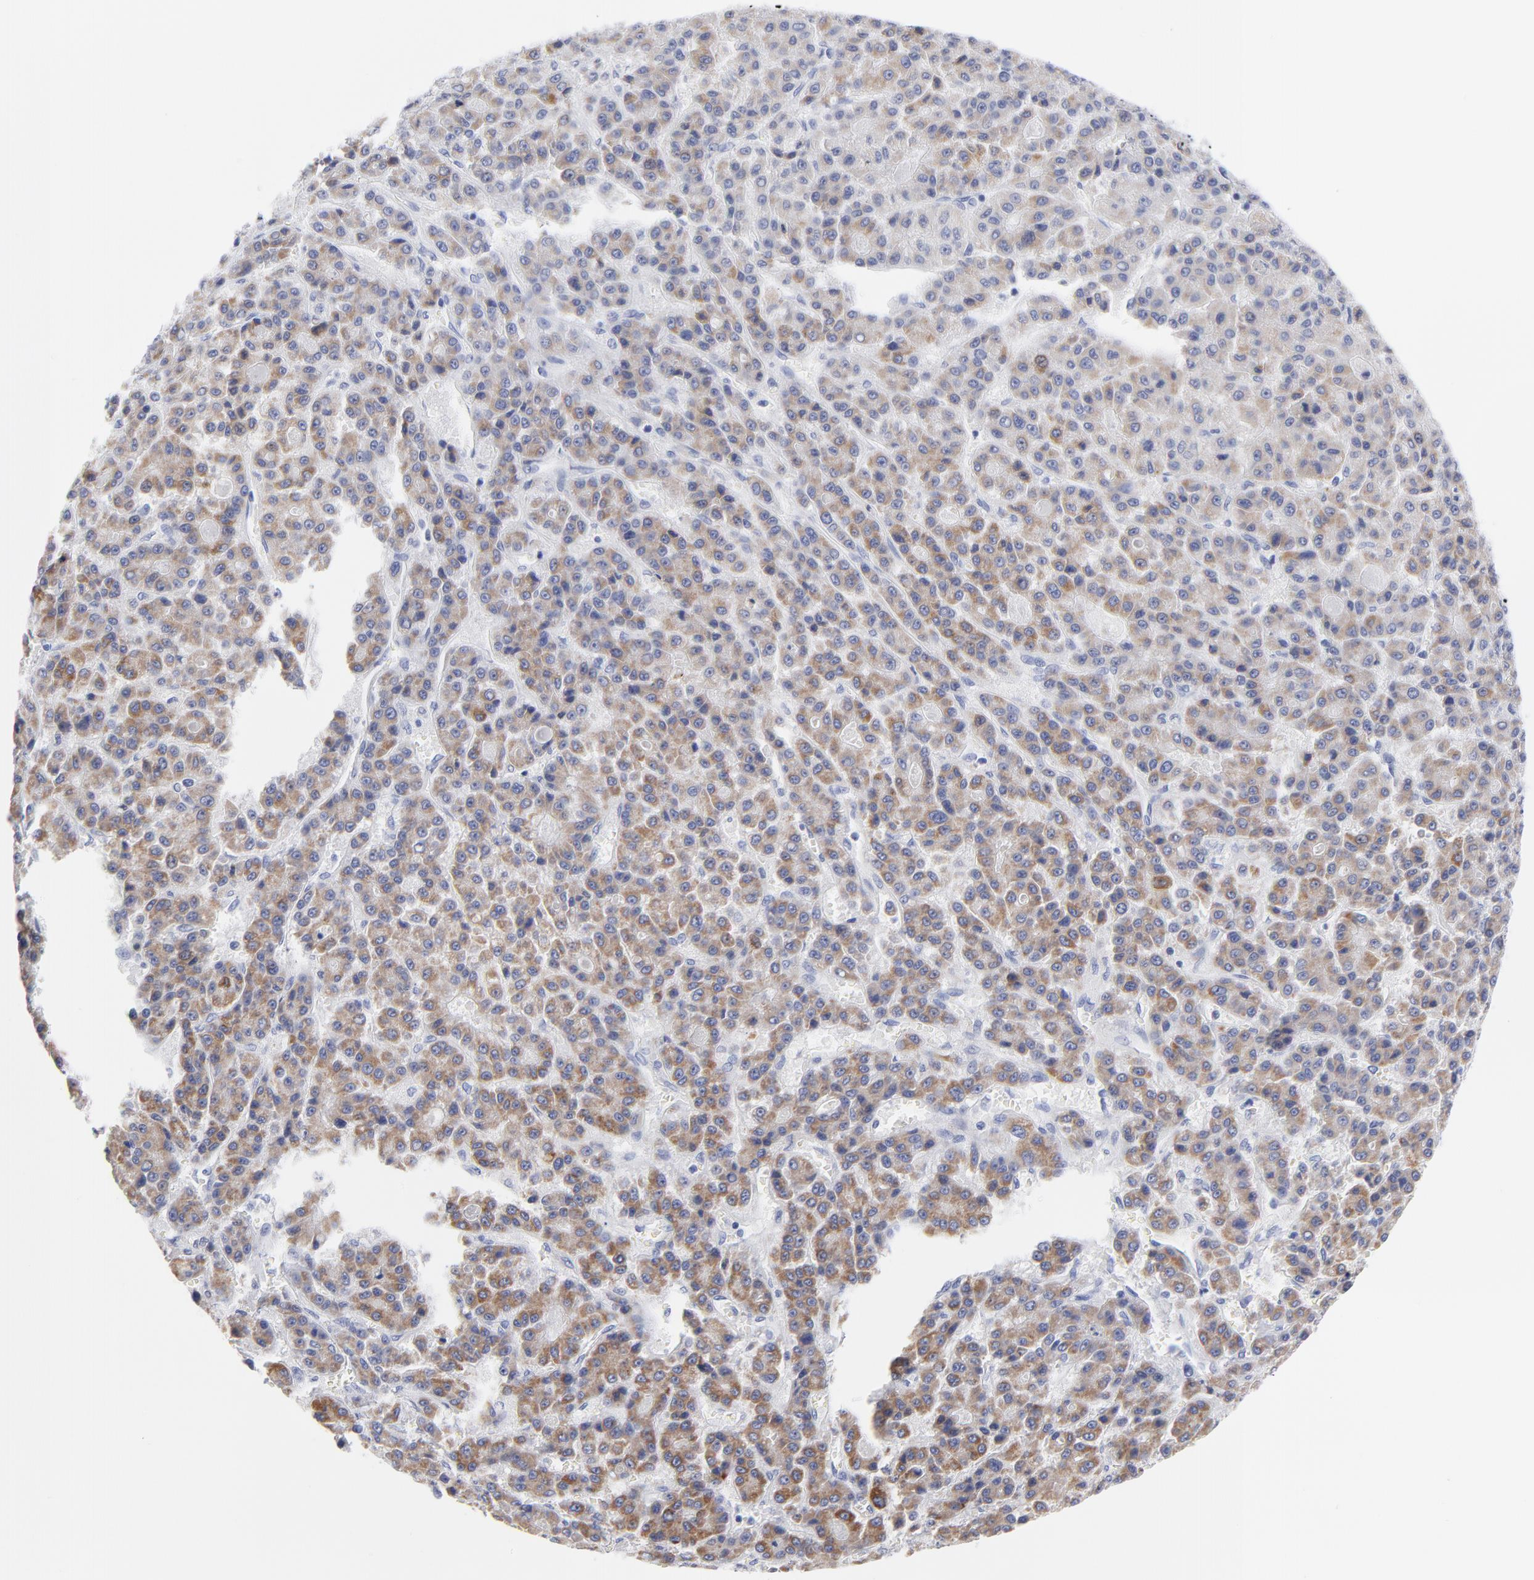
{"staining": {"intensity": "moderate", "quantity": ">75%", "location": "cytoplasmic/membranous"}, "tissue": "liver cancer", "cell_type": "Tumor cells", "image_type": "cancer", "snomed": [{"axis": "morphology", "description": "Carcinoma, Hepatocellular, NOS"}, {"axis": "topography", "description": "Liver"}], "caption": "The micrograph displays a brown stain indicating the presence of a protein in the cytoplasmic/membranous of tumor cells in liver cancer (hepatocellular carcinoma). (IHC, brightfield microscopy, high magnification).", "gene": "DUSP9", "patient": {"sex": "male", "age": 70}}